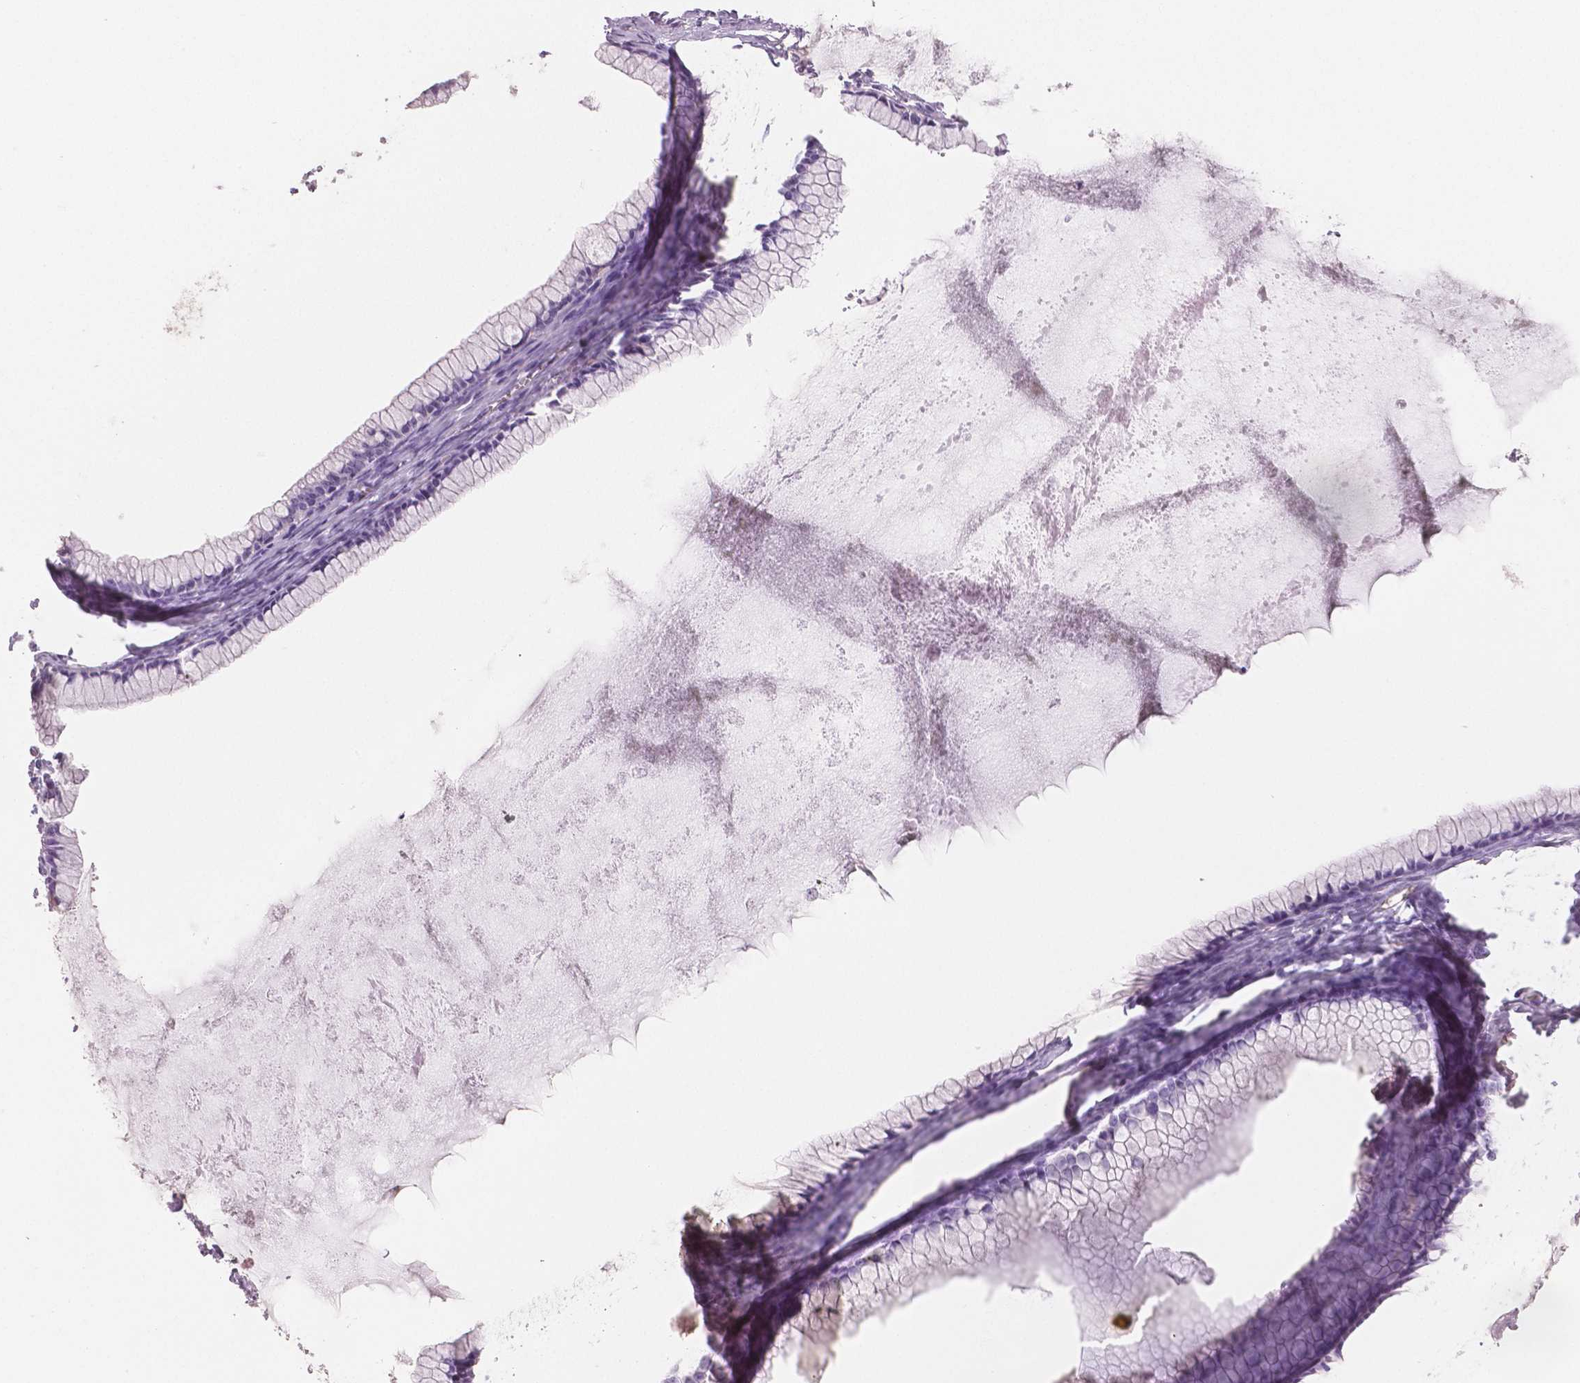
{"staining": {"intensity": "negative", "quantity": "none", "location": "none"}, "tissue": "ovarian cancer", "cell_type": "Tumor cells", "image_type": "cancer", "snomed": [{"axis": "morphology", "description": "Cystadenocarcinoma, mucinous, NOS"}, {"axis": "topography", "description": "Ovary"}], "caption": "Protein analysis of mucinous cystadenocarcinoma (ovarian) displays no significant expression in tumor cells.", "gene": "TSPAN7", "patient": {"sex": "female", "age": 41}}